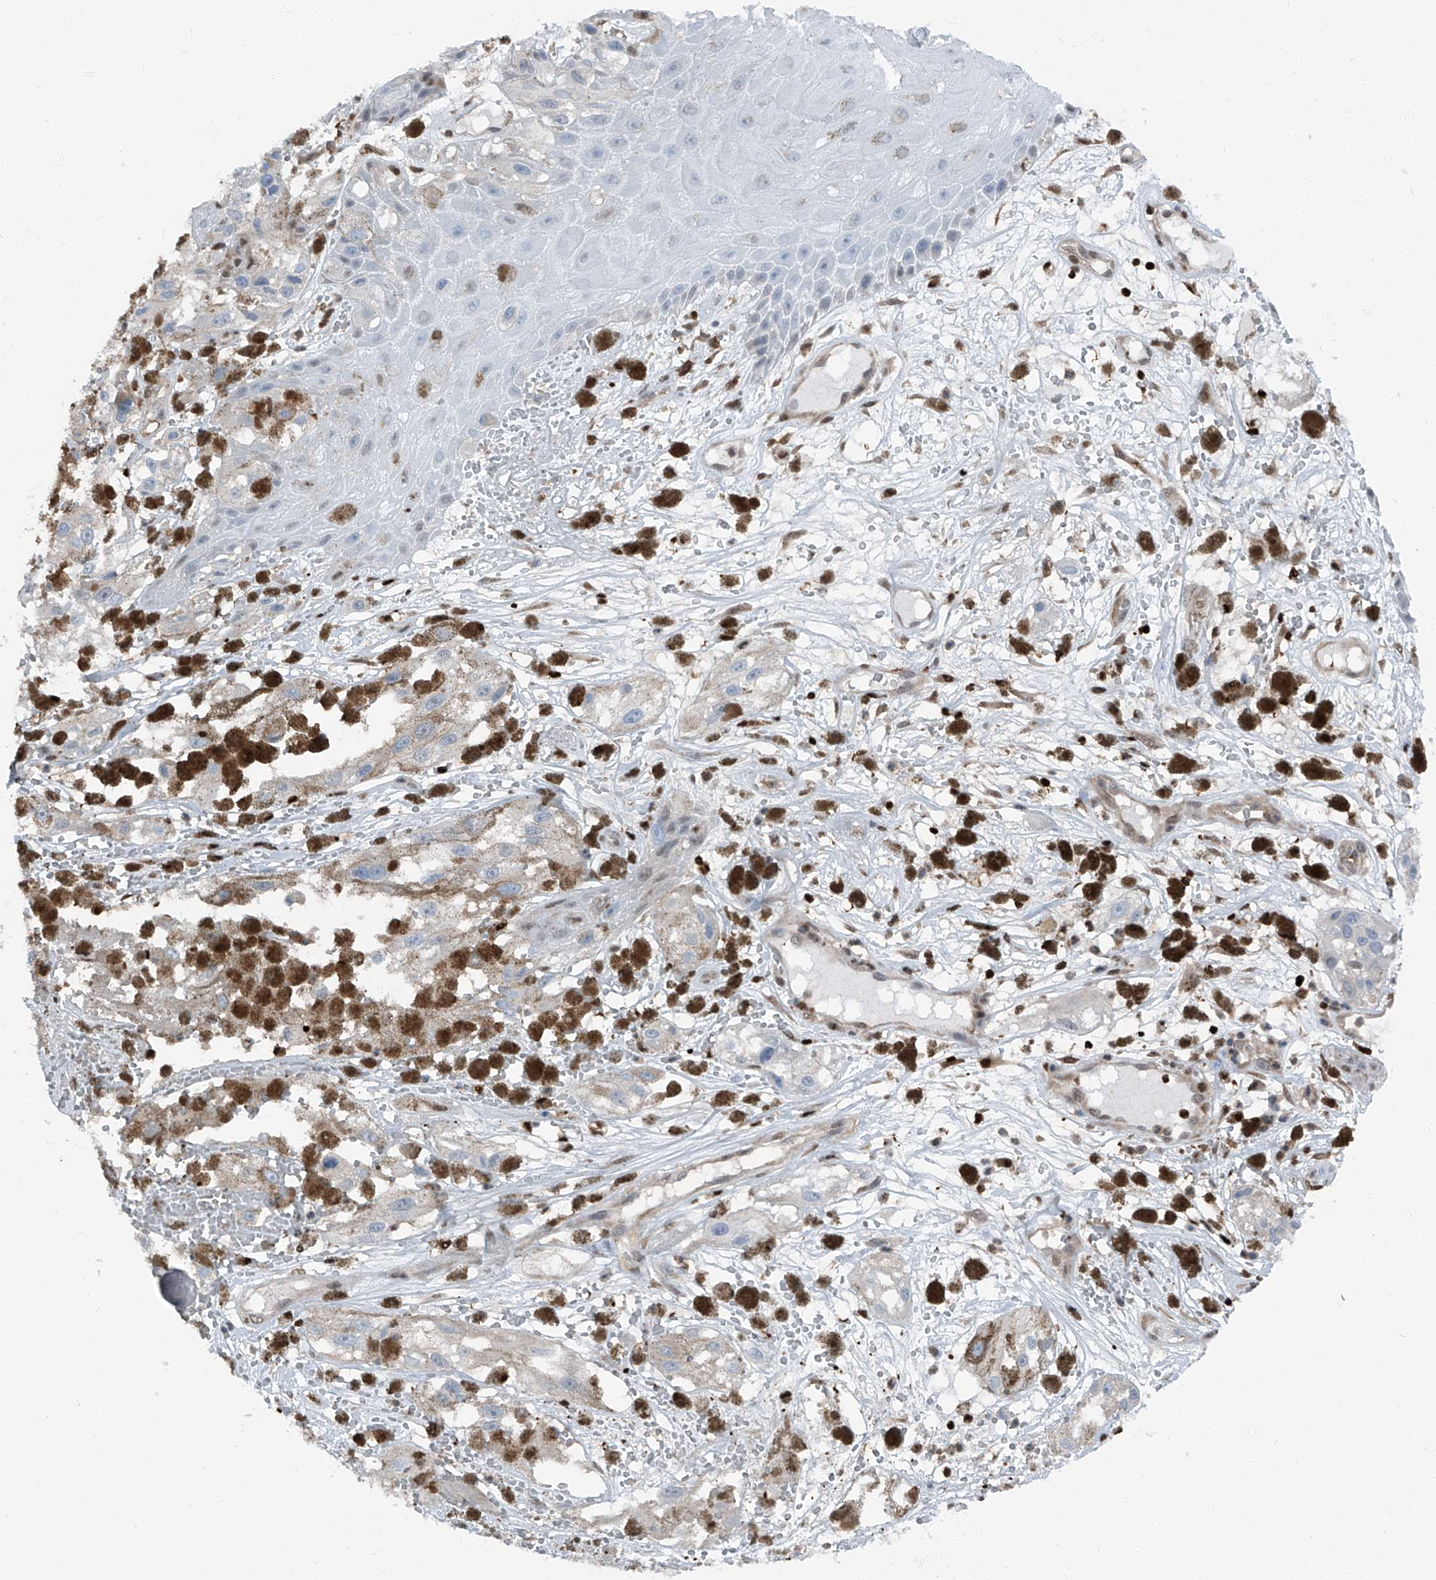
{"staining": {"intensity": "negative", "quantity": "none", "location": "none"}, "tissue": "melanoma", "cell_type": "Tumor cells", "image_type": "cancer", "snomed": [{"axis": "morphology", "description": "Malignant melanoma, NOS"}, {"axis": "topography", "description": "Skin"}], "caption": "Protein analysis of malignant melanoma displays no significant staining in tumor cells.", "gene": "PSMB10", "patient": {"sex": "male", "age": 88}}